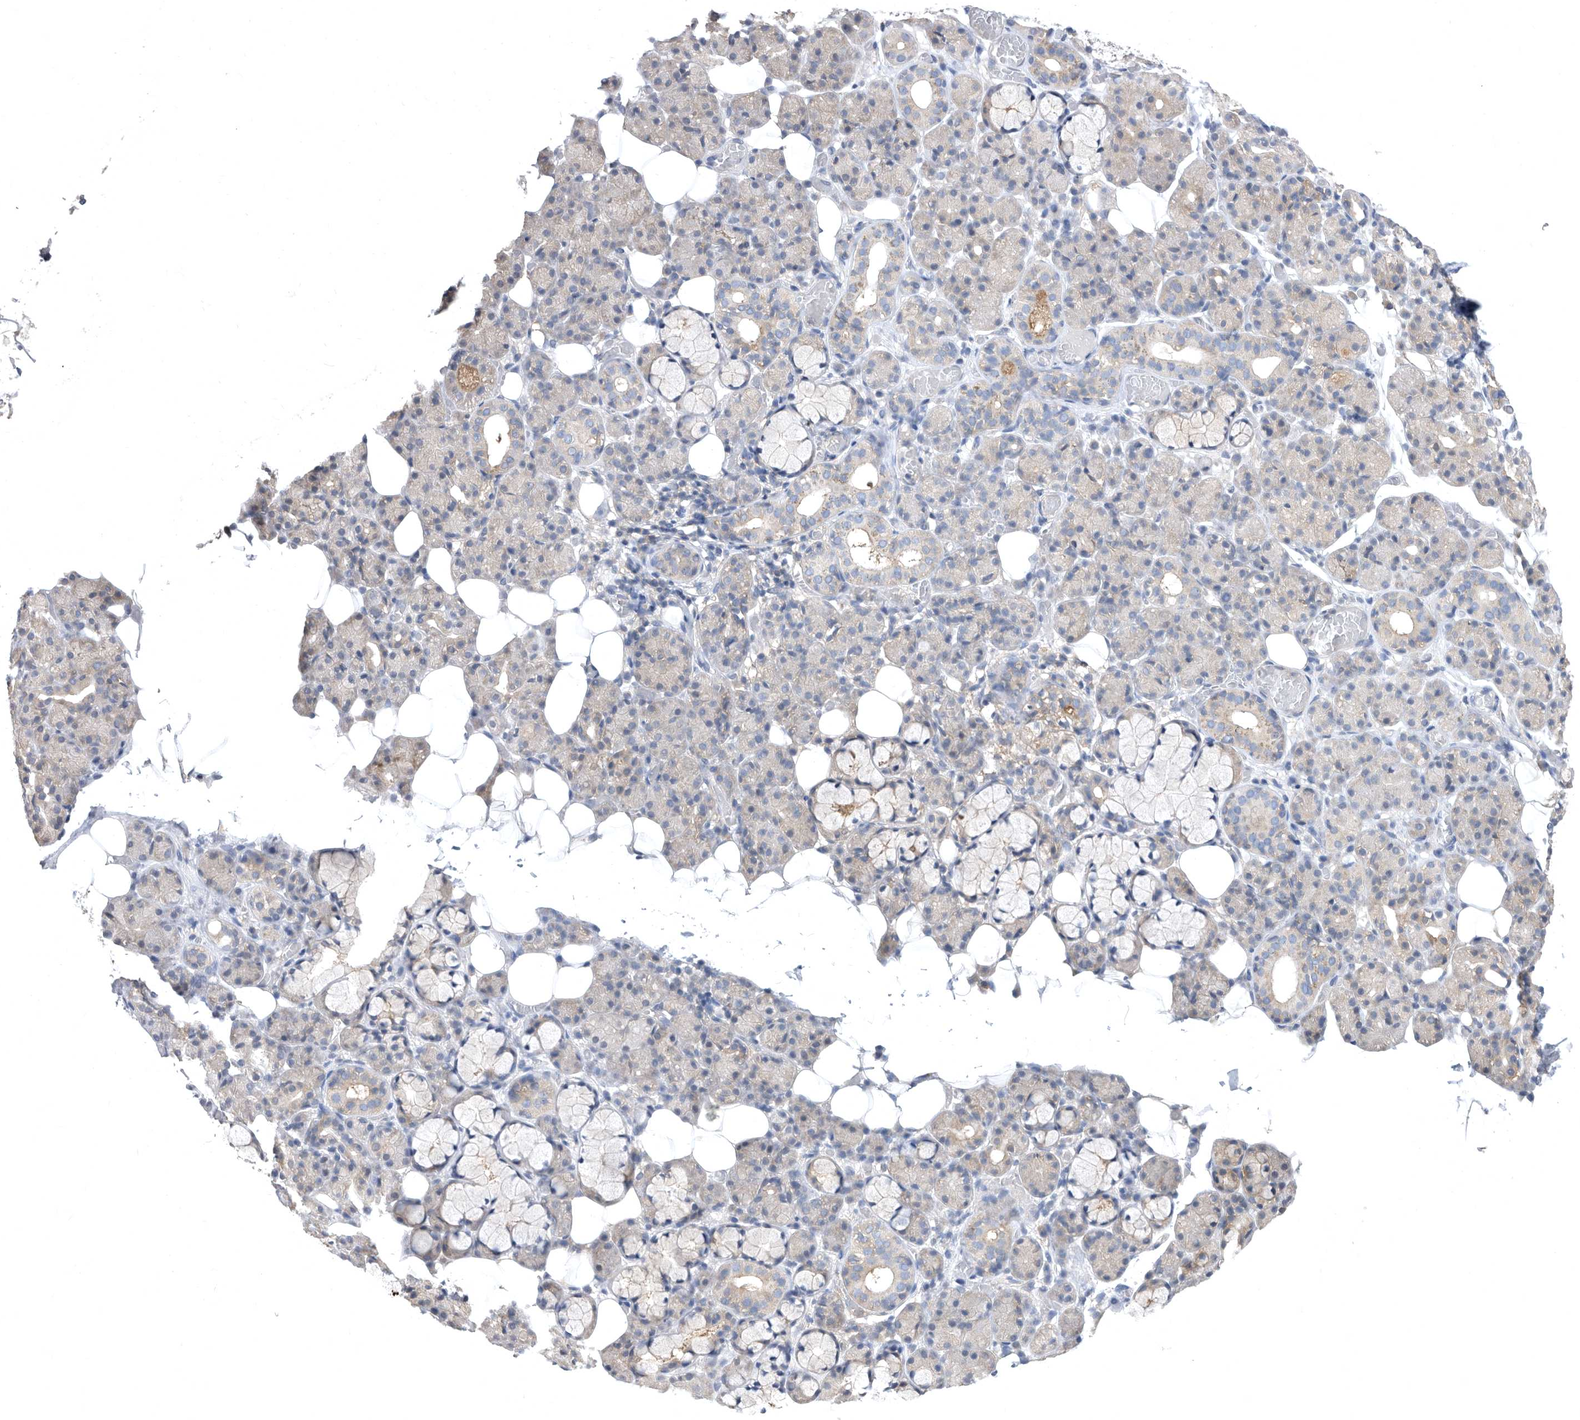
{"staining": {"intensity": "negative", "quantity": "none", "location": "none"}, "tissue": "salivary gland", "cell_type": "Glandular cells", "image_type": "normal", "snomed": [{"axis": "morphology", "description": "Normal tissue, NOS"}, {"axis": "topography", "description": "Salivary gland"}], "caption": "DAB immunohistochemical staining of benign human salivary gland reveals no significant staining in glandular cells.", "gene": "CCT4", "patient": {"sex": "male", "age": 63}}